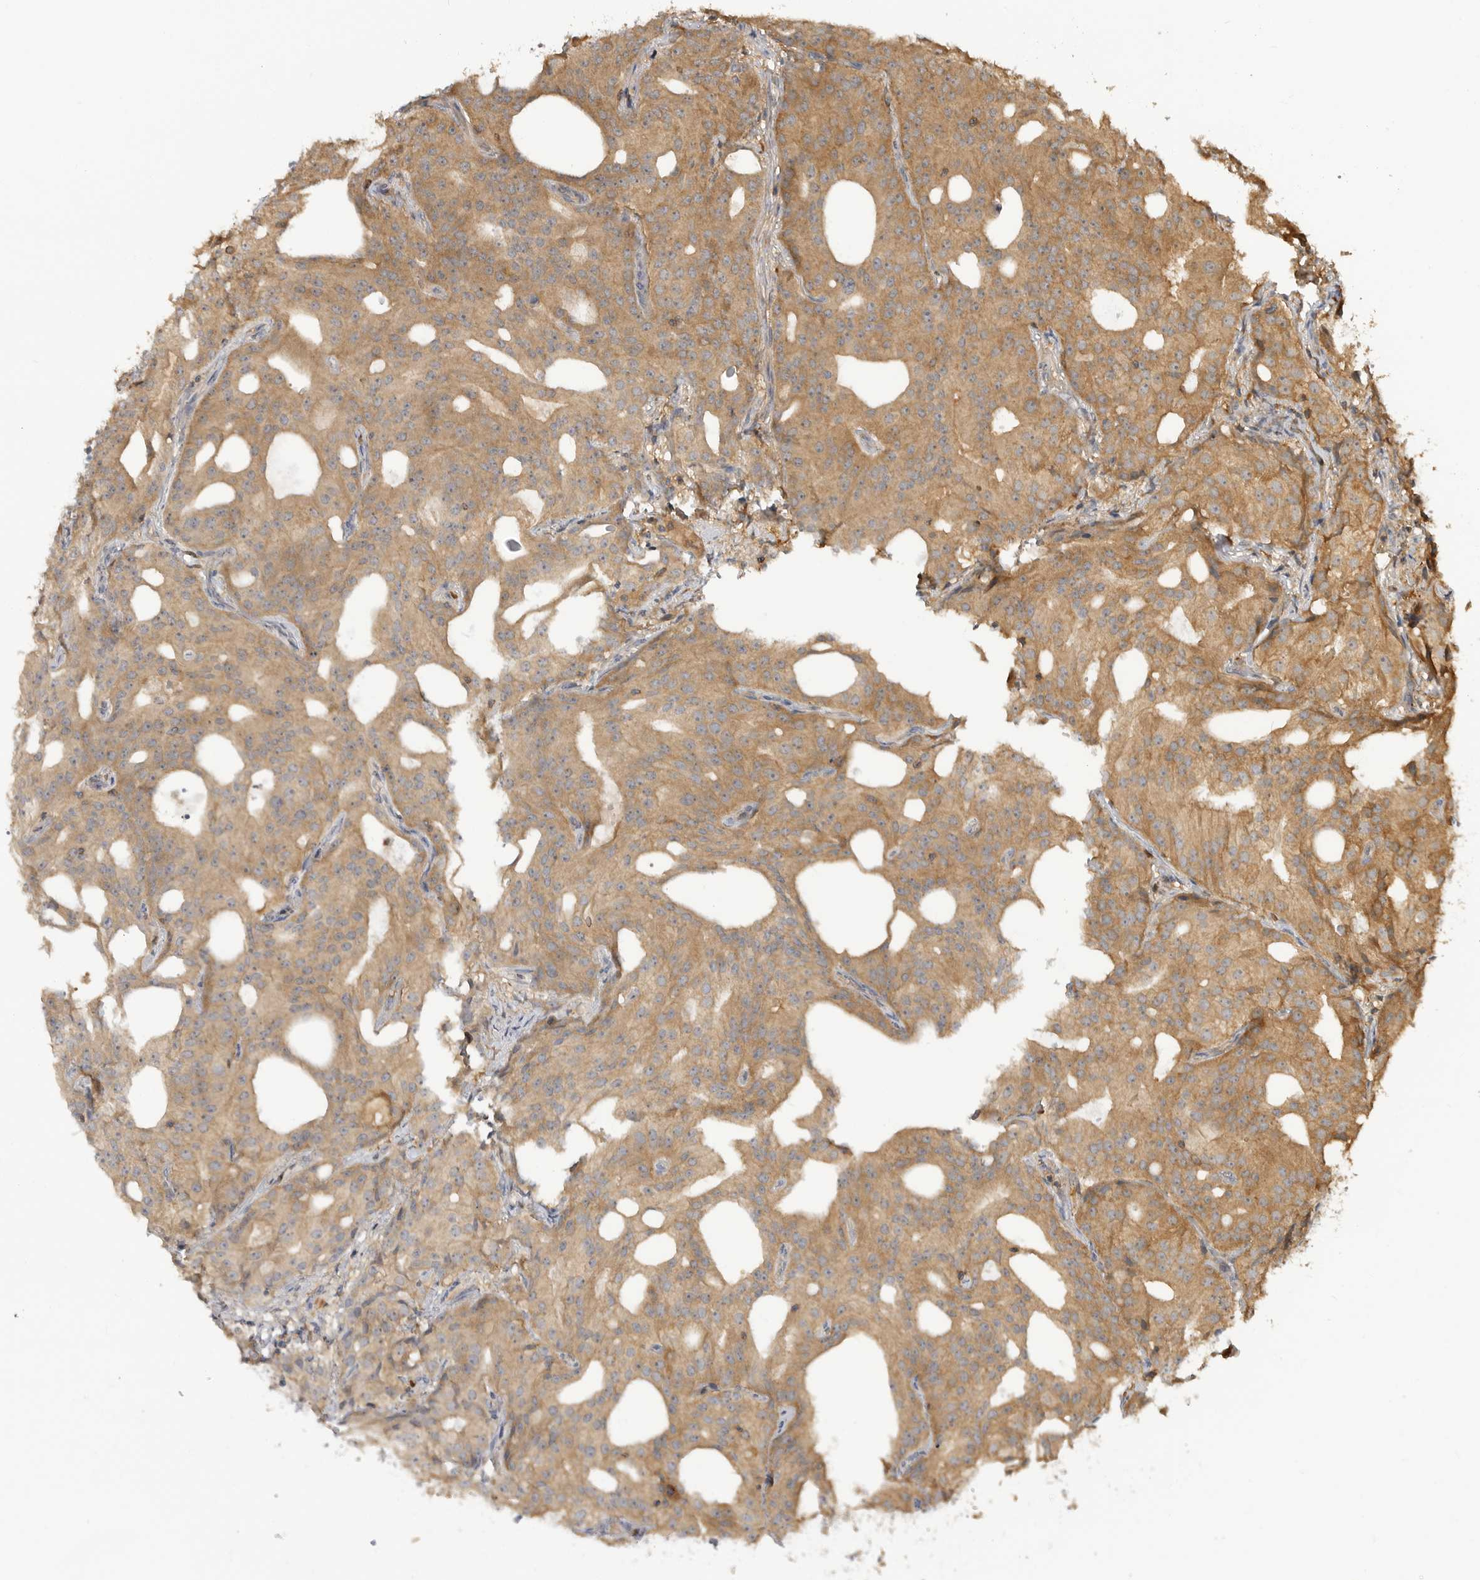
{"staining": {"intensity": "moderate", "quantity": ">75%", "location": "cytoplasmic/membranous"}, "tissue": "prostate cancer", "cell_type": "Tumor cells", "image_type": "cancer", "snomed": [{"axis": "morphology", "description": "Adenocarcinoma, Medium grade"}, {"axis": "topography", "description": "Prostate"}], "caption": "Tumor cells exhibit moderate cytoplasmic/membranous positivity in about >75% of cells in prostate cancer (adenocarcinoma (medium-grade)).", "gene": "CLDN12", "patient": {"sex": "male", "age": 88}}